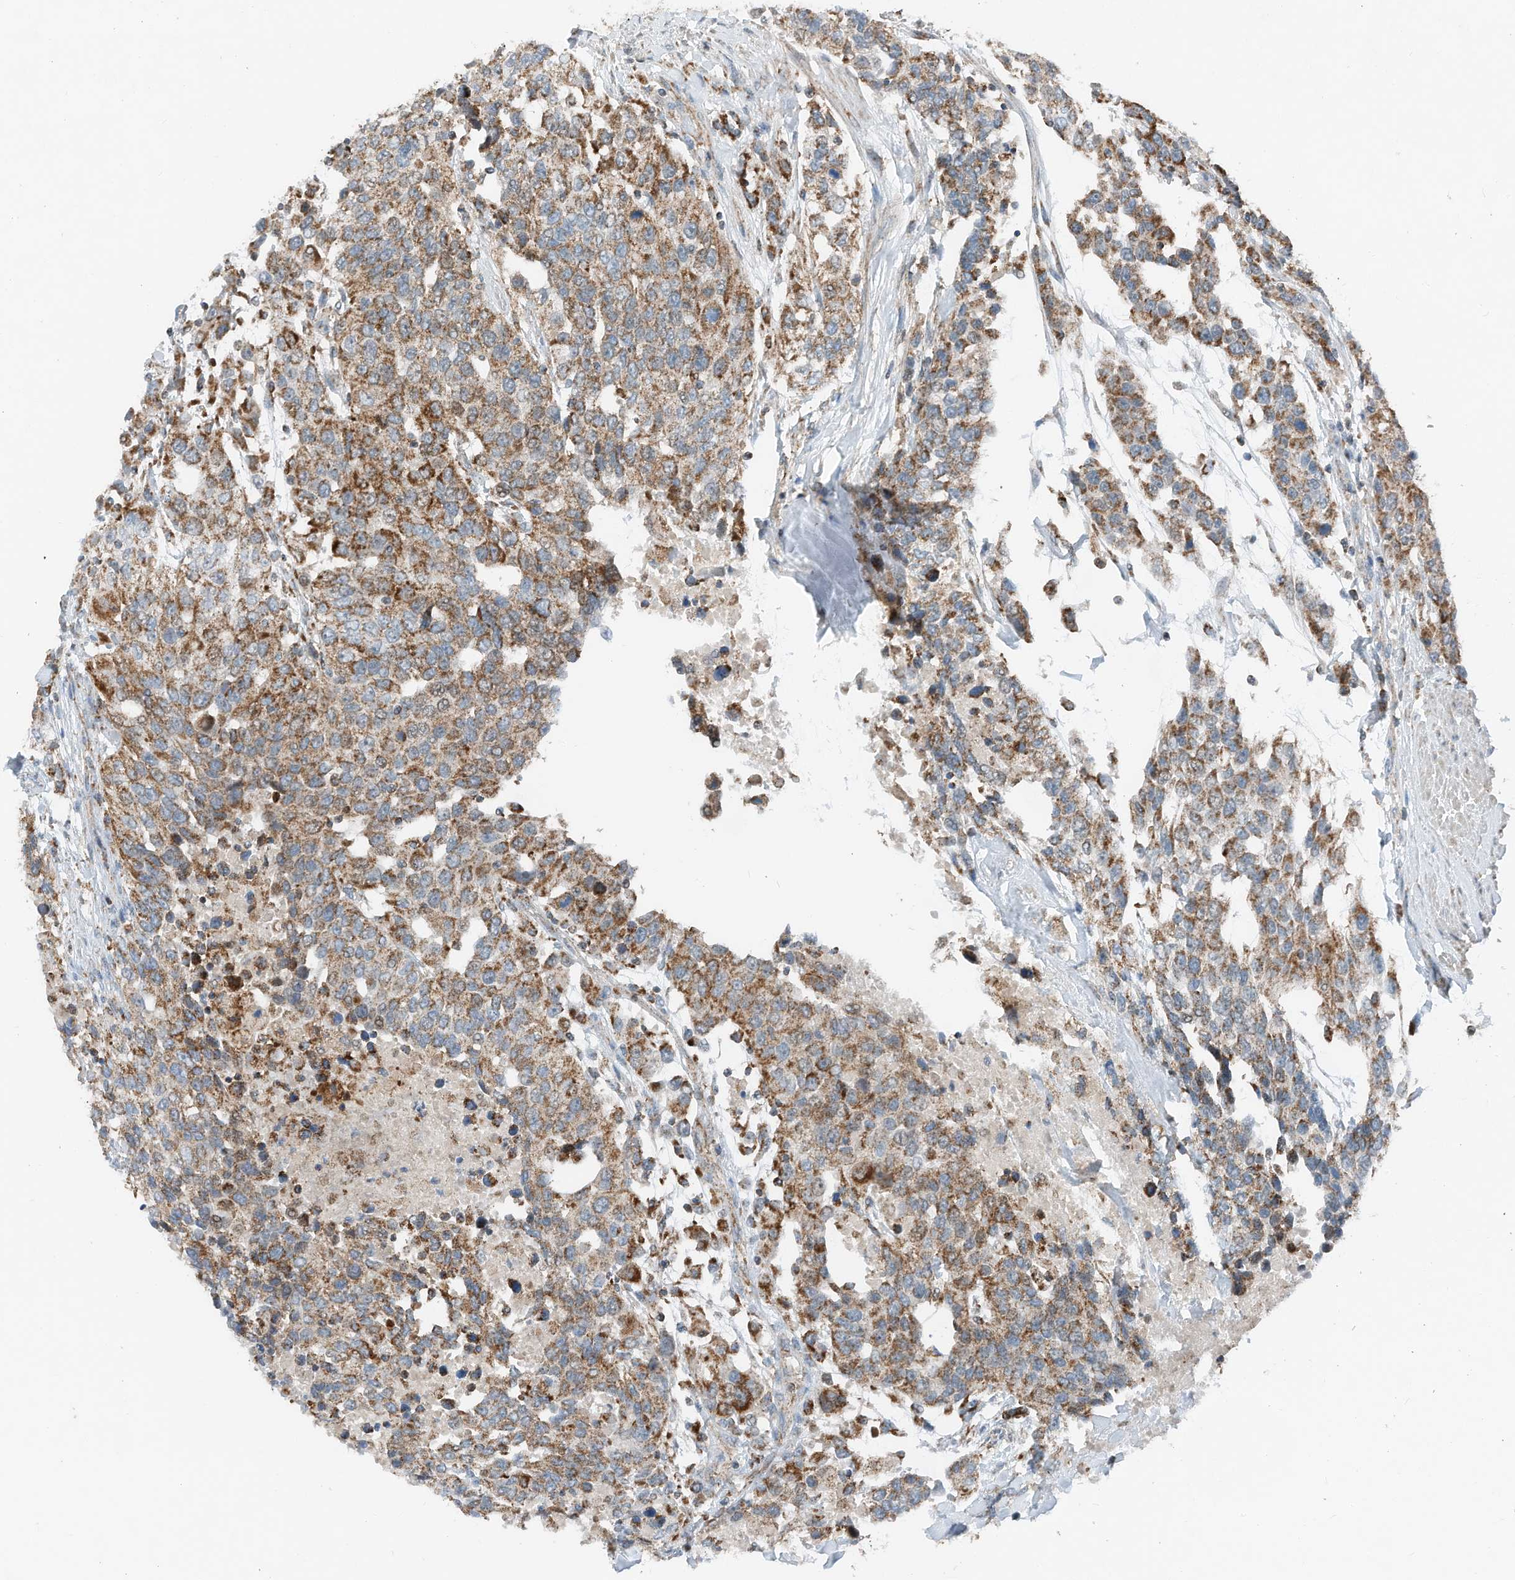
{"staining": {"intensity": "moderate", "quantity": ">75%", "location": "cytoplasmic/membranous"}, "tissue": "urothelial cancer", "cell_type": "Tumor cells", "image_type": "cancer", "snomed": [{"axis": "morphology", "description": "Urothelial carcinoma, High grade"}, {"axis": "topography", "description": "Urinary bladder"}], "caption": "Protein staining by immunohistochemistry (IHC) reveals moderate cytoplasmic/membranous expression in approximately >75% of tumor cells in urothelial cancer.", "gene": "RMND1", "patient": {"sex": "female", "age": 80}}